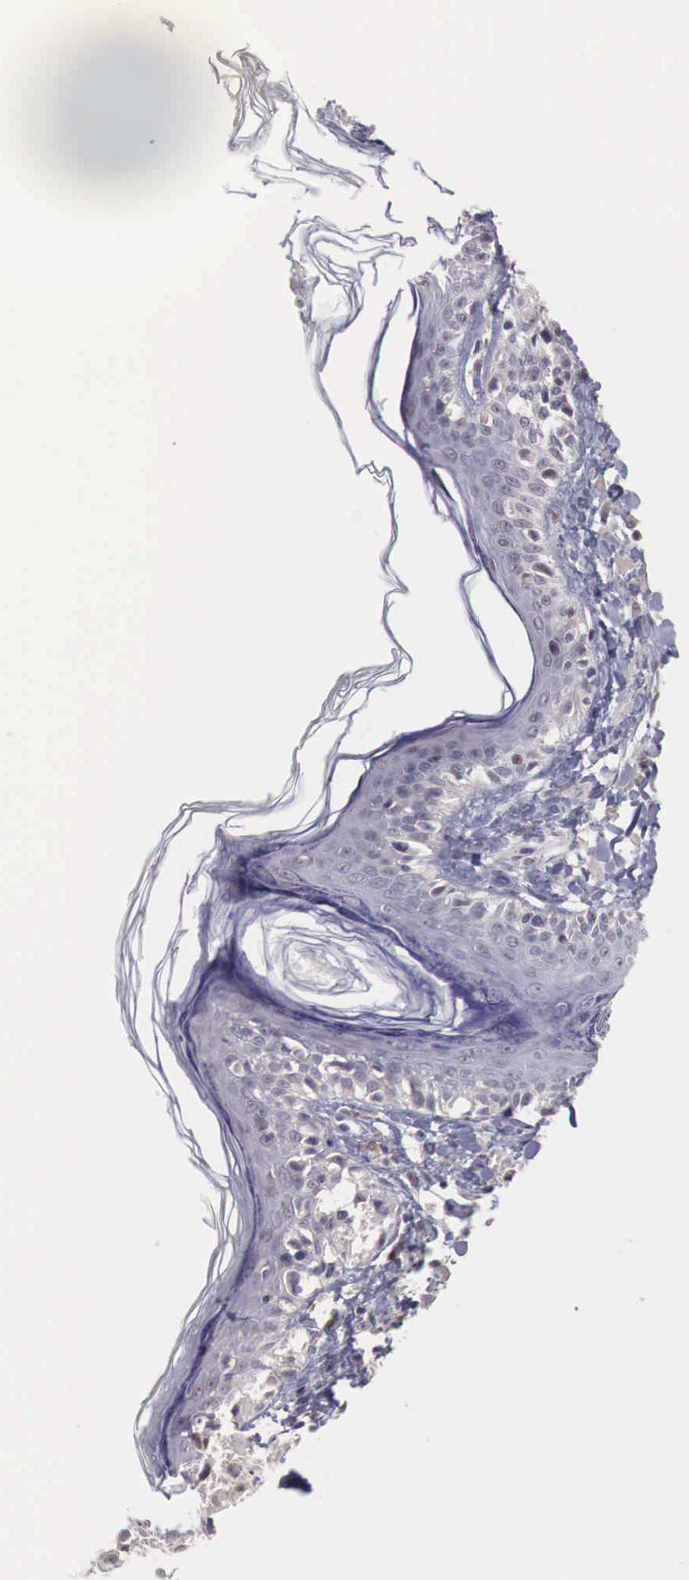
{"staining": {"intensity": "negative", "quantity": "none", "location": "none"}, "tissue": "melanoma", "cell_type": "Tumor cells", "image_type": "cancer", "snomed": [{"axis": "morphology", "description": "Malignant melanoma, NOS"}, {"axis": "topography", "description": "Skin"}], "caption": "DAB immunohistochemical staining of human malignant melanoma demonstrates no significant expression in tumor cells.", "gene": "TBC1D9", "patient": {"sex": "male", "age": 80}}